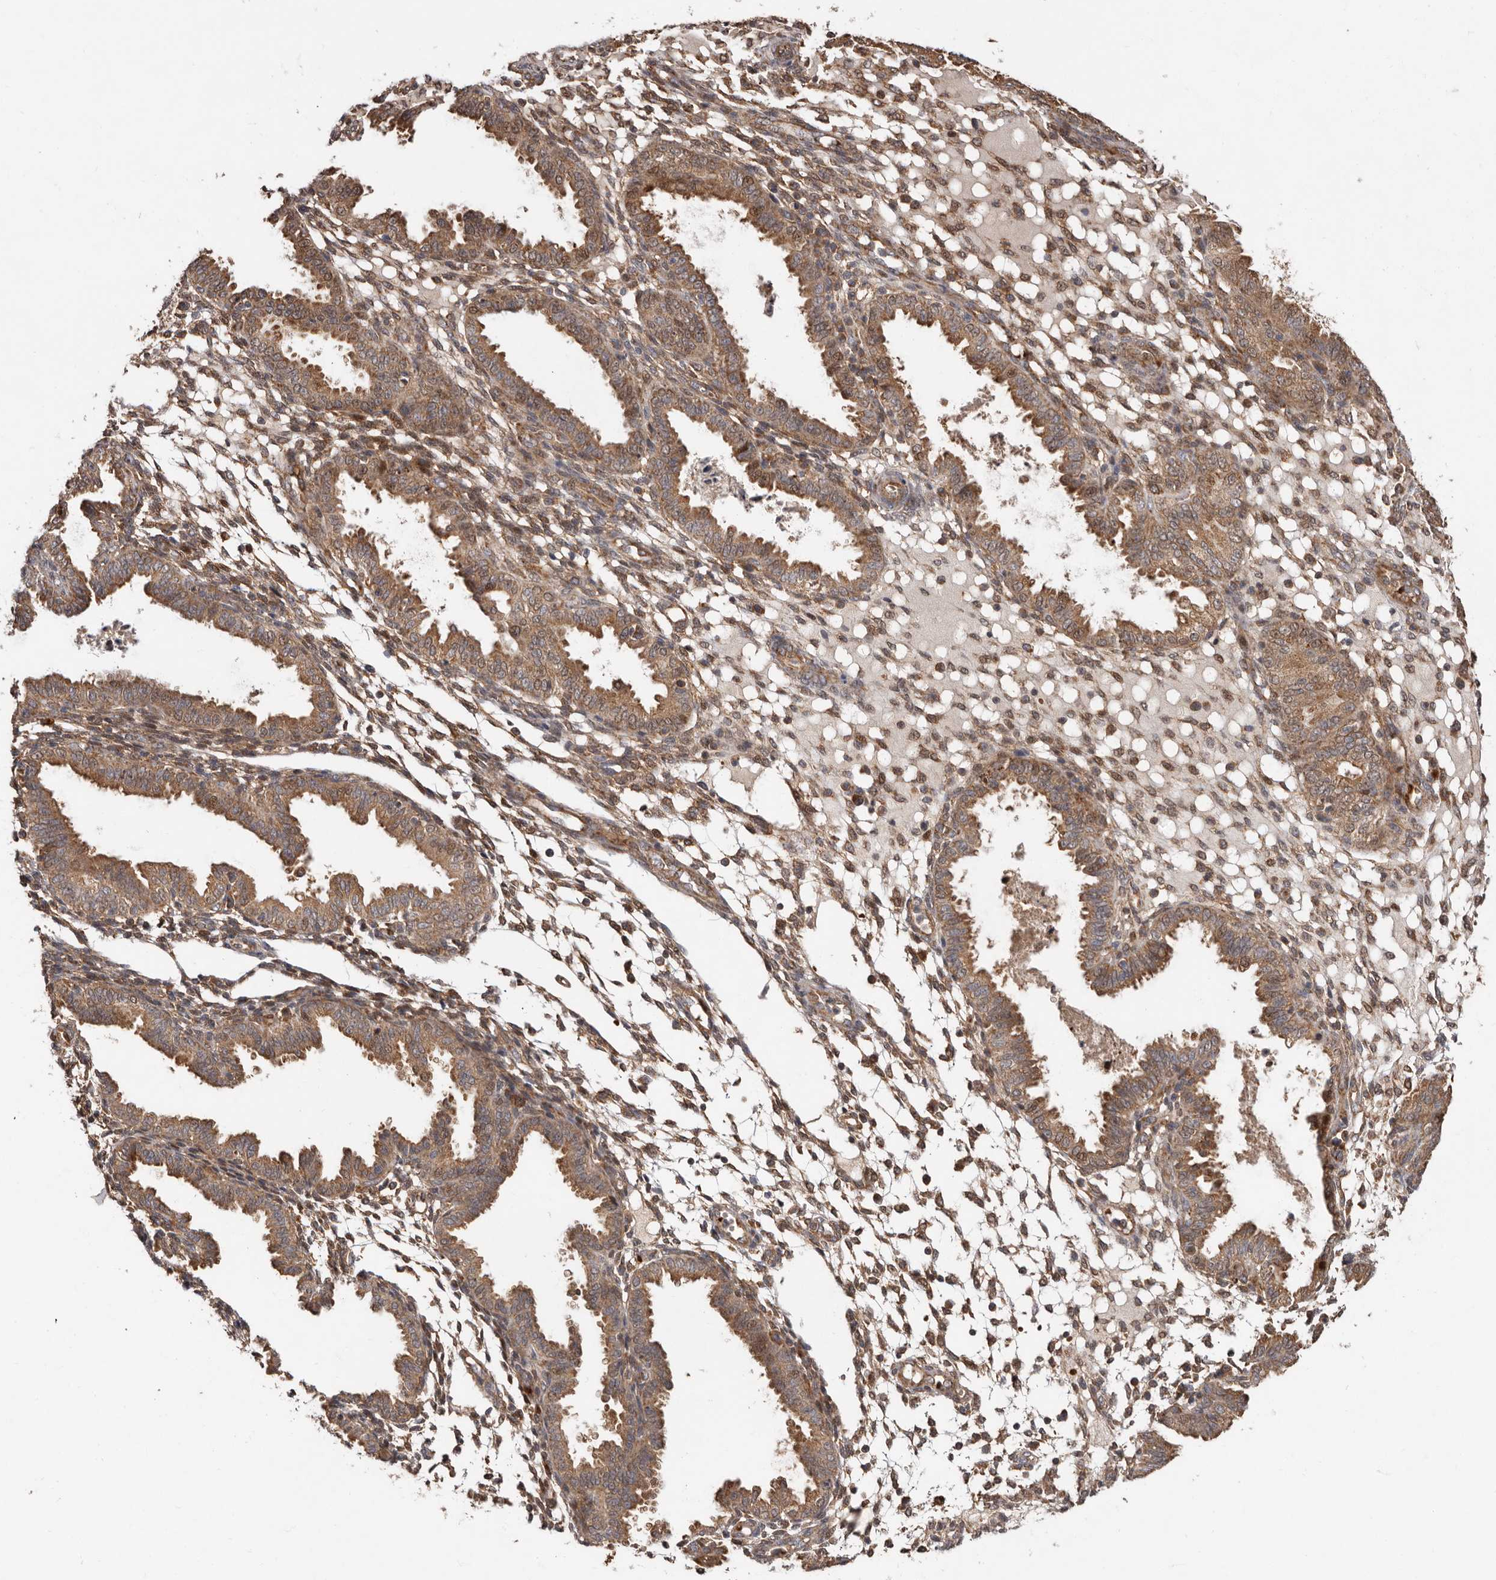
{"staining": {"intensity": "moderate", "quantity": ">75%", "location": "cytoplasmic/membranous"}, "tissue": "endometrium", "cell_type": "Cells in endometrial stroma", "image_type": "normal", "snomed": [{"axis": "morphology", "description": "Normal tissue, NOS"}, {"axis": "topography", "description": "Endometrium"}], "caption": "Protein analysis of unremarkable endometrium exhibits moderate cytoplasmic/membranous expression in about >75% of cells in endometrial stroma.", "gene": "GOT1L1", "patient": {"sex": "female", "age": 33}}